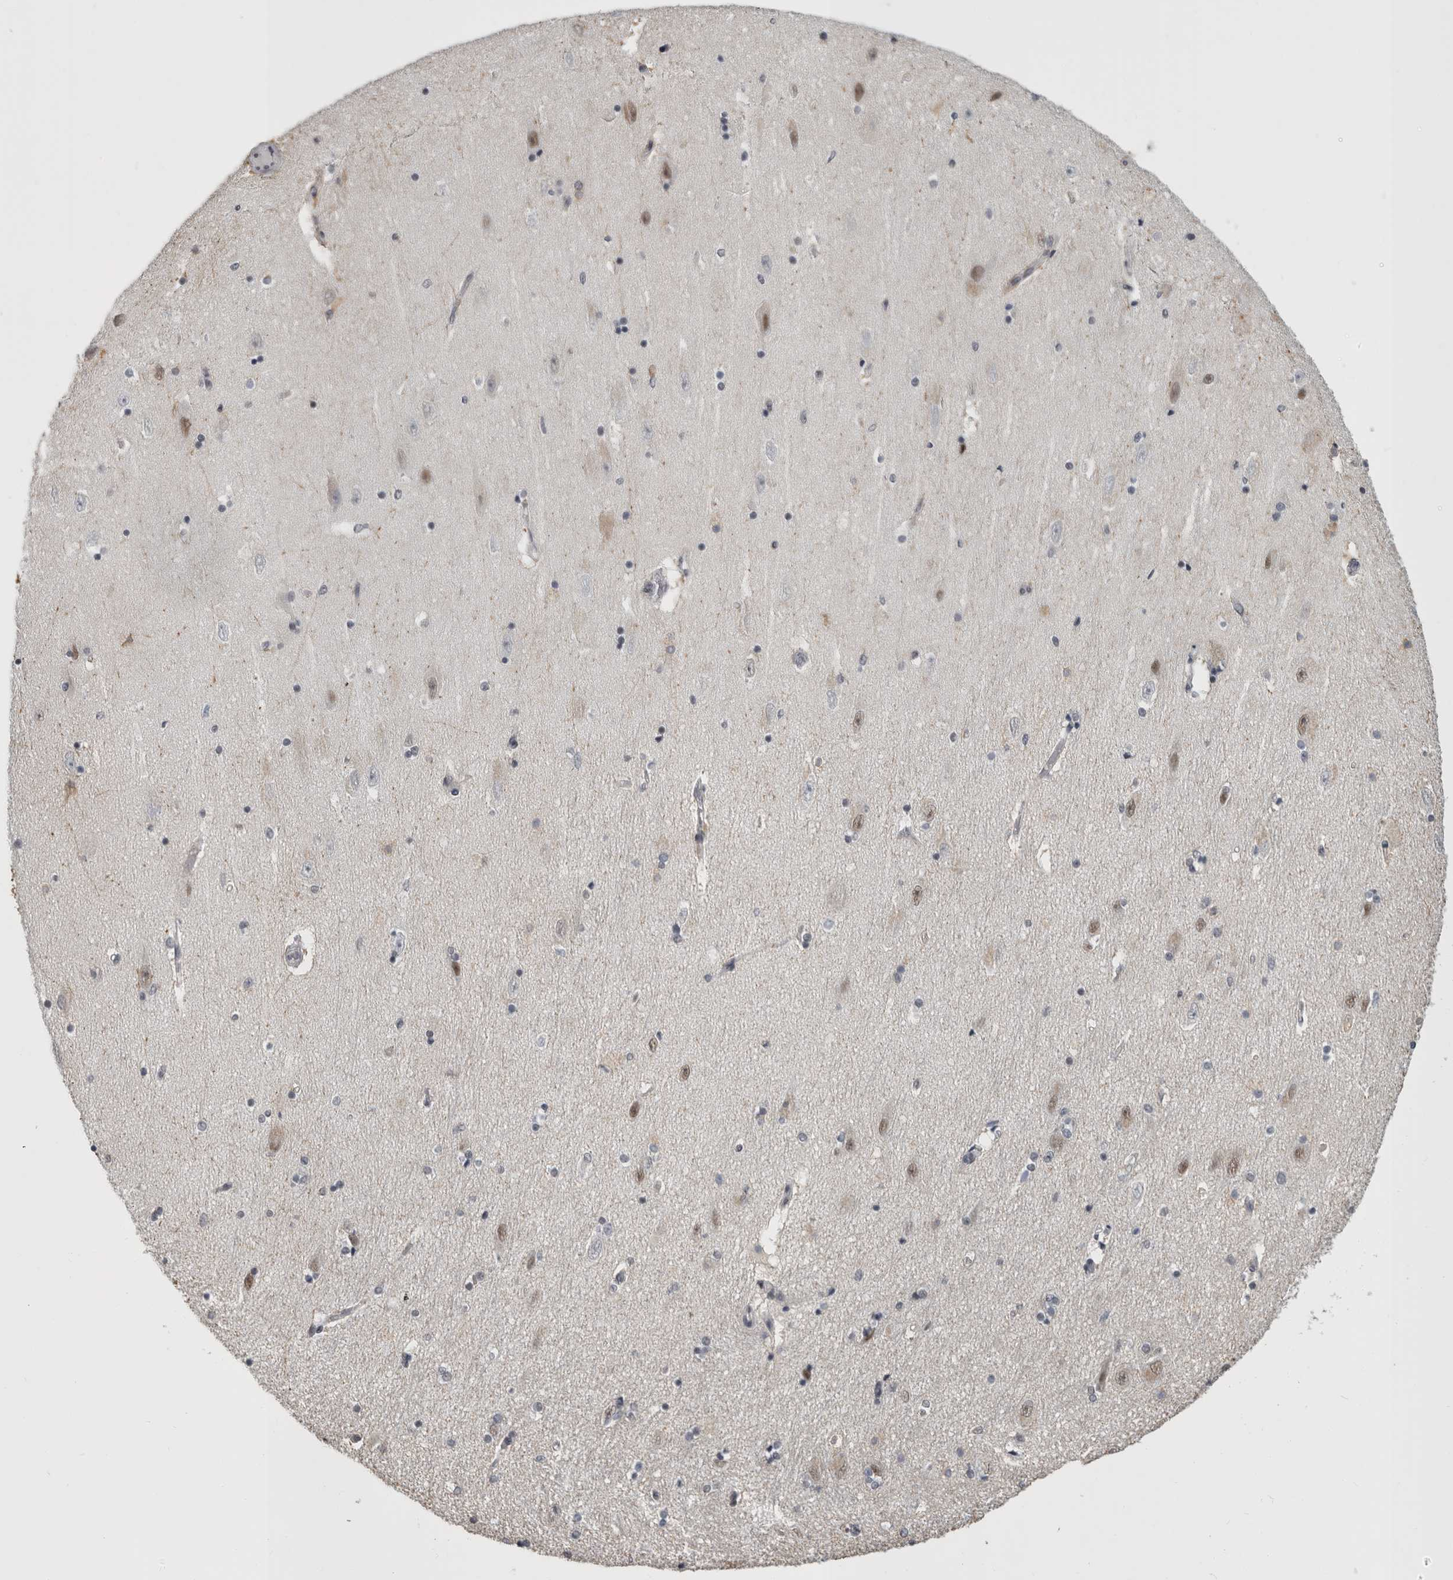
{"staining": {"intensity": "weak", "quantity": "<25%", "location": "nuclear"}, "tissue": "hippocampus", "cell_type": "Glial cells", "image_type": "normal", "snomed": [{"axis": "morphology", "description": "Normal tissue, NOS"}, {"axis": "topography", "description": "Hippocampus"}], "caption": "This is an immunohistochemistry (IHC) micrograph of benign hippocampus. There is no staining in glial cells.", "gene": "ARID4B", "patient": {"sex": "female", "age": 54}}